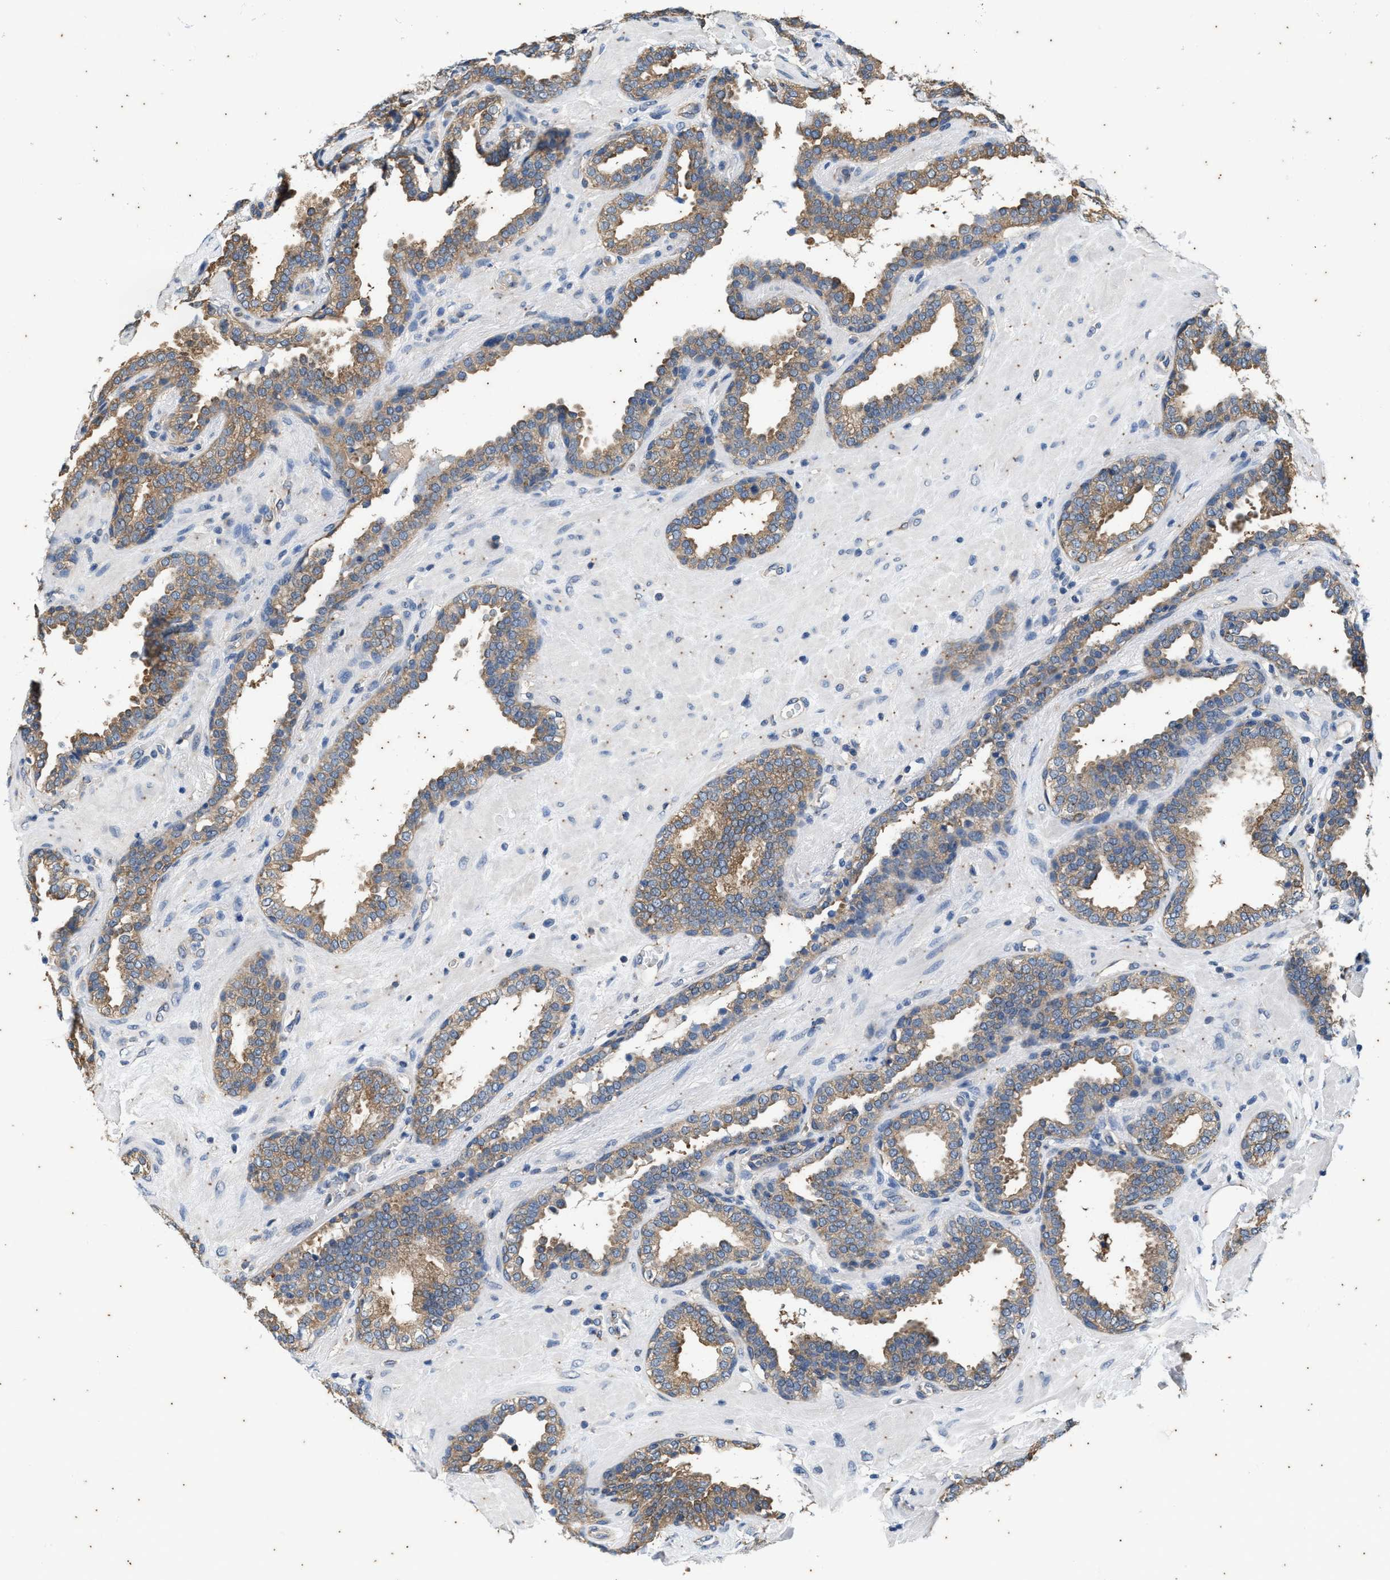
{"staining": {"intensity": "moderate", "quantity": ">75%", "location": "cytoplasmic/membranous"}, "tissue": "prostate", "cell_type": "Glandular cells", "image_type": "normal", "snomed": [{"axis": "morphology", "description": "Normal tissue, NOS"}, {"axis": "topography", "description": "Prostate"}], "caption": "Protein staining exhibits moderate cytoplasmic/membranous staining in approximately >75% of glandular cells in benign prostate. The protein is stained brown, and the nuclei are stained in blue (DAB (3,3'-diaminobenzidine) IHC with brightfield microscopy, high magnification).", "gene": "COX19", "patient": {"sex": "male", "age": 51}}